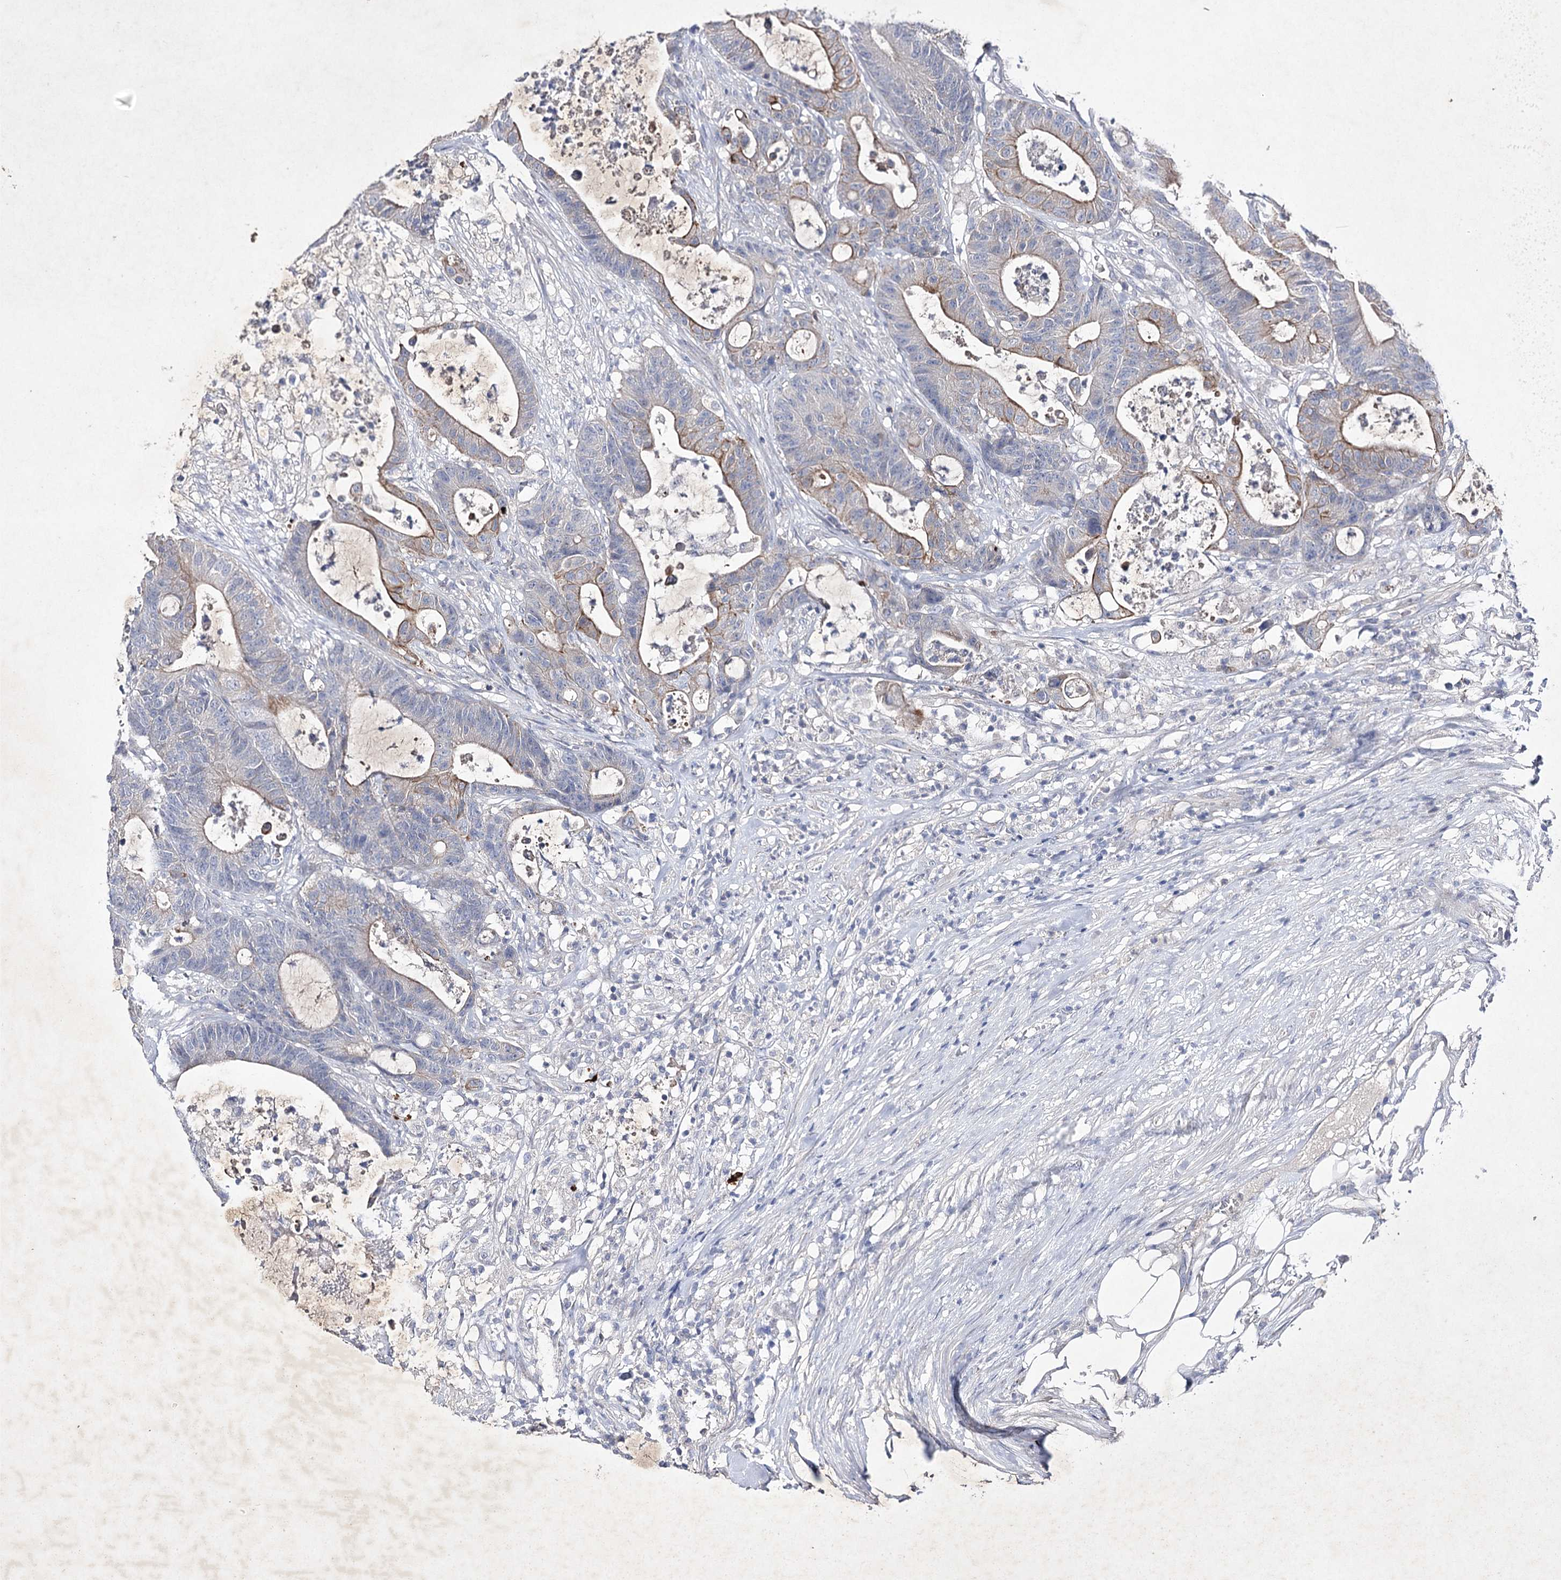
{"staining": {"intensity": "weak", "quantity": "<25%", "location": "cytoplasmic/membranous"}, "tissue": "colorectal cancer", "cell_type": "Tumor cells", "image_type": "cancer", "snomed": [{"axis": "morphology", "description": "Adenocarcinoma, NOS"}, {"axis": "topography", "description": "Colon"}], "caption": "Photomicrograph shows no protein expression in tumor cells of adenocarcinoma (colorectal) tissue.", "gene": "COX15", "patient": {"sex": "female", "age": 84}}